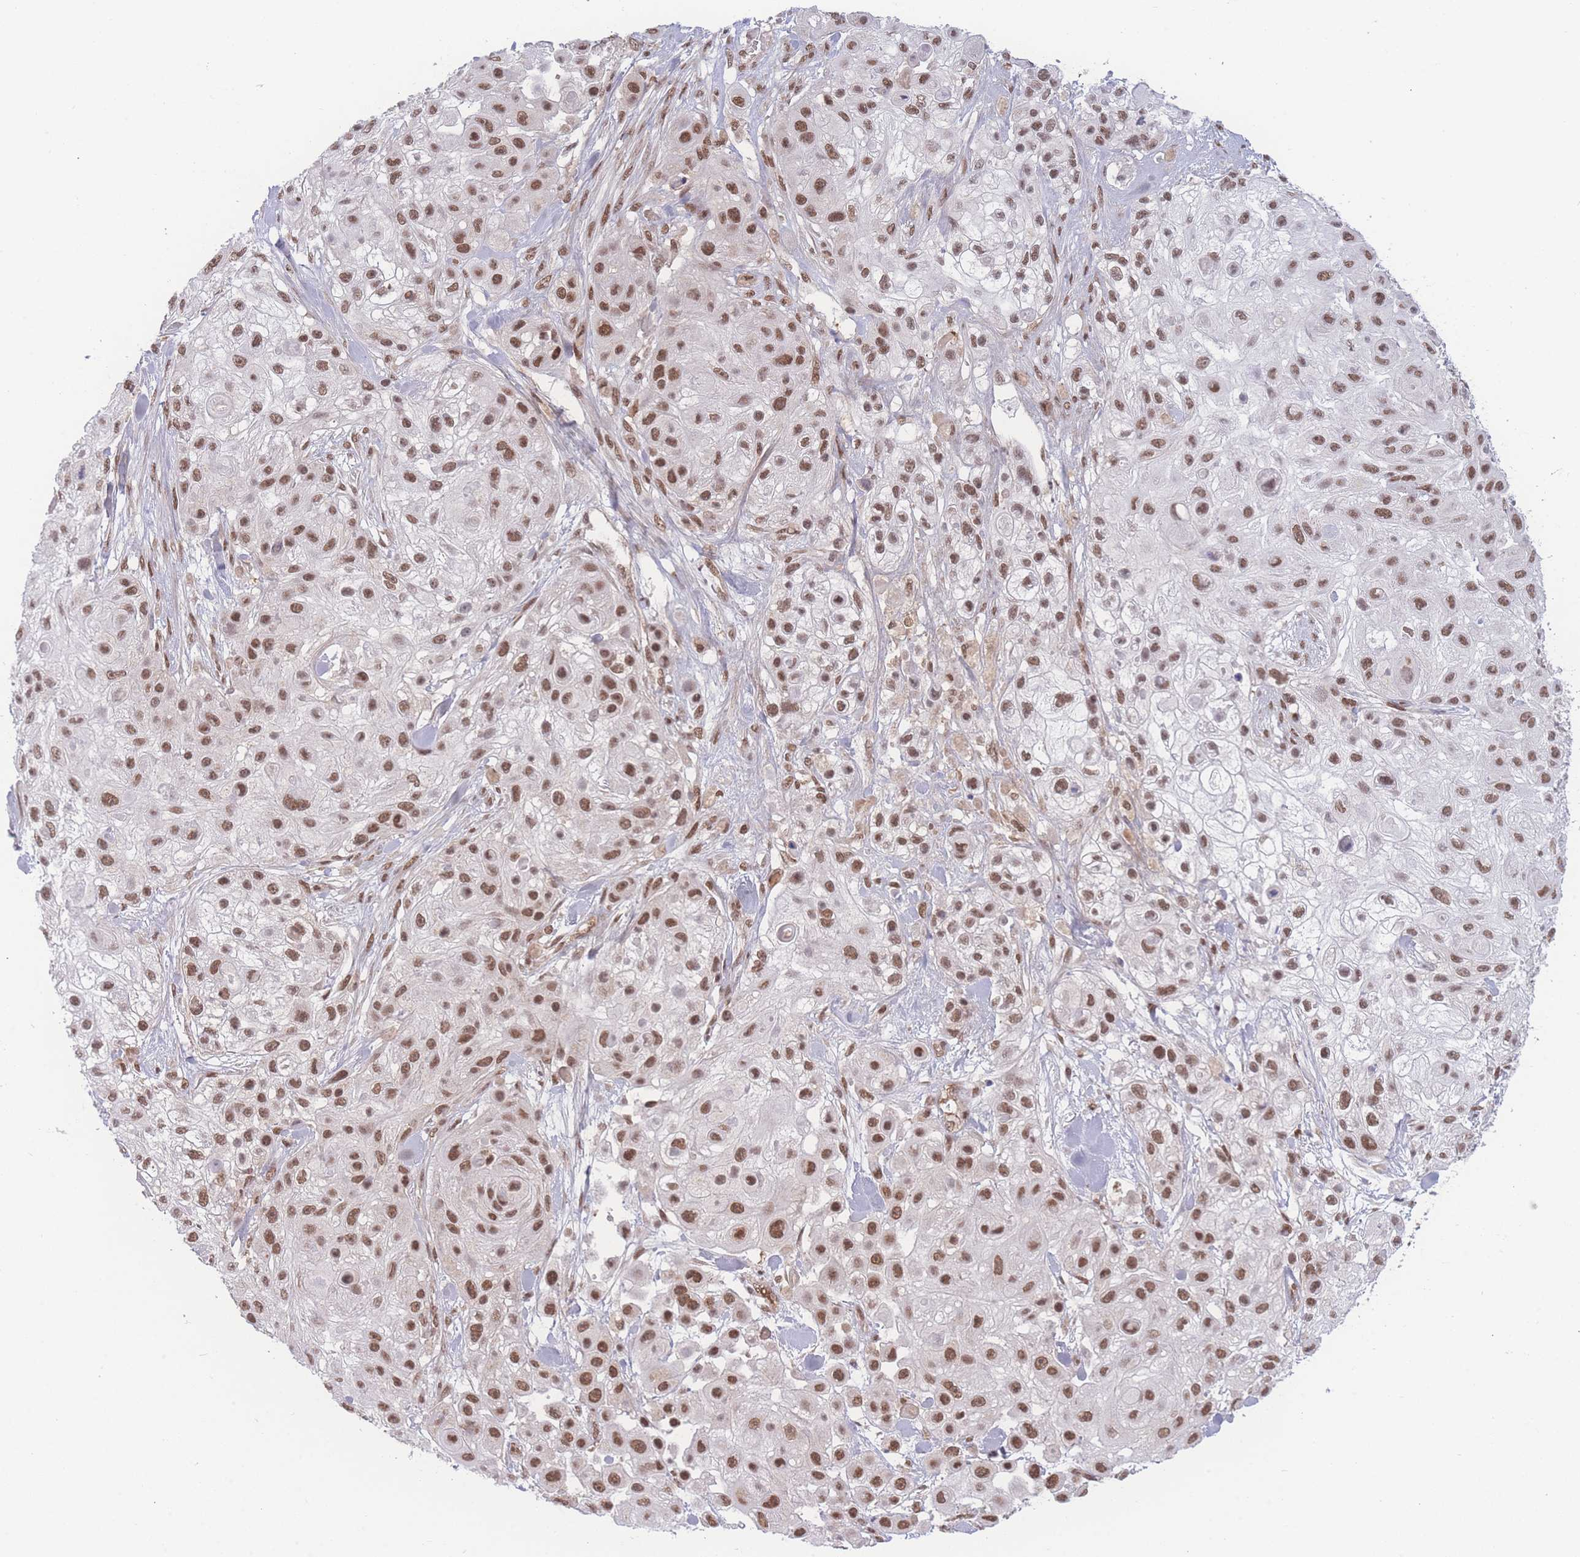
{"staining": {"intensity": "moderate", "quantity": ">75%", "location": "nuclear"}, "tissue": "skin cancer", "cell_type": "Tumor cells", "image_type": "cancer", "snomed": [{"axis": "morphology", "description": "Squamous cell carcinoma, NOS"}, {"axis": "topography", "description": "Skin"}], "caption": "Protein analysis of skin squamous cell carcinoma tissue exhibits moderate nuclear expression in about >75% of tumor cells. (DAB (3,3'-diaminobenzidine) IHC with brightfield microscopy, high magnification).", "gene": "RAVER1", "patient": {"sex": "male", "age": 67}}